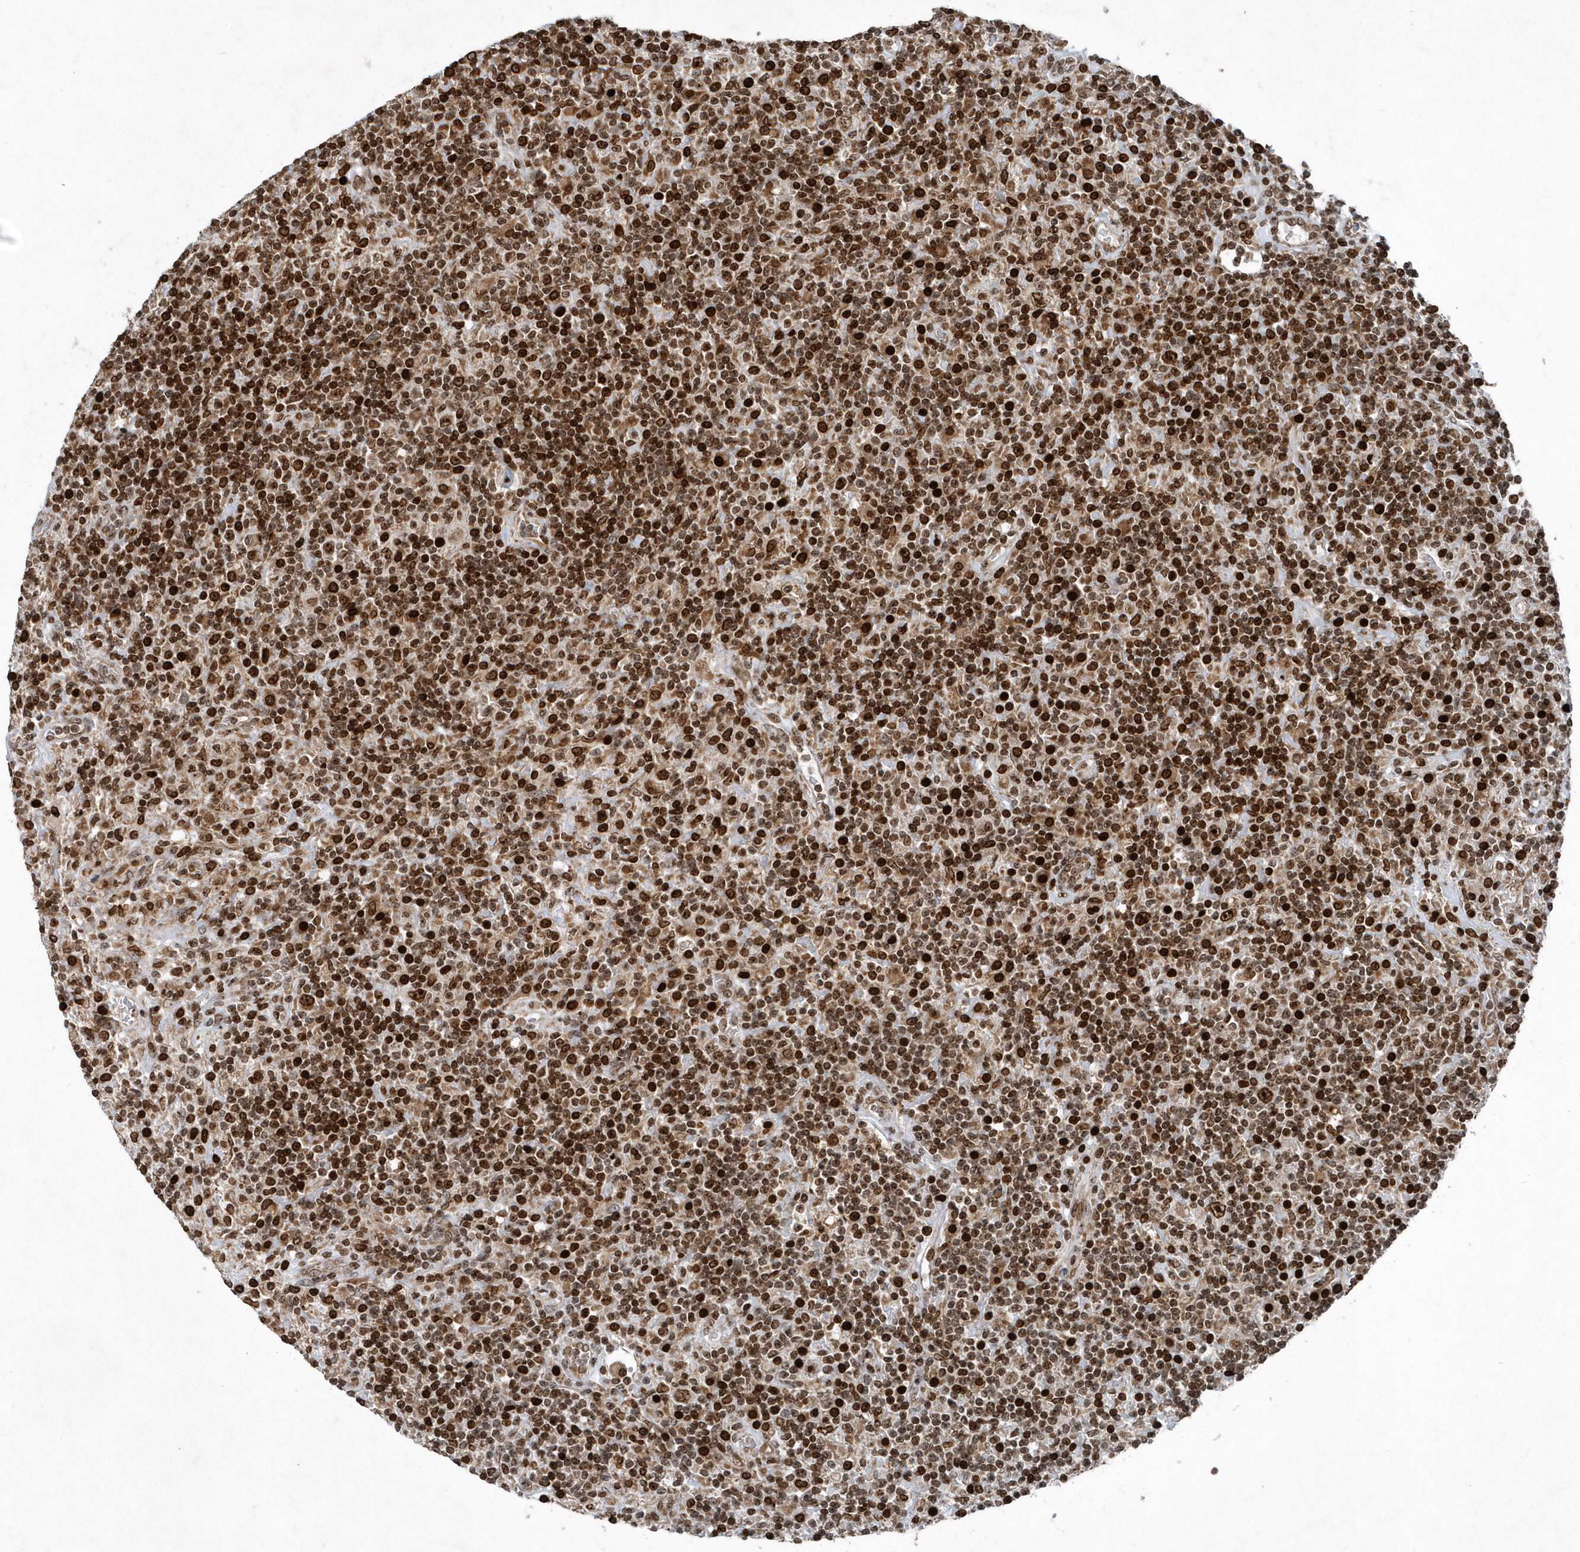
{"staining": {"intensity": "moderate", "quantity": ">75%", "location": "nuclear"}, "tissue": "lymphoma", "cell_type": "Tumor cells", "image_type": "cancer", "snomed": [{"axis": "morphology", "description": "Hodgkin's disease, NOS"}, {"axis": "topography", "description": "Lymph node"}], "caption": "There is medium levels of moderate nuclear positivity in tumor cells of Hodgkin's disease, as demonstrated by immunohistochemical staining (brown color).", "gene": "QTRT2", "patient": {"sex": "male", "age": 70}}